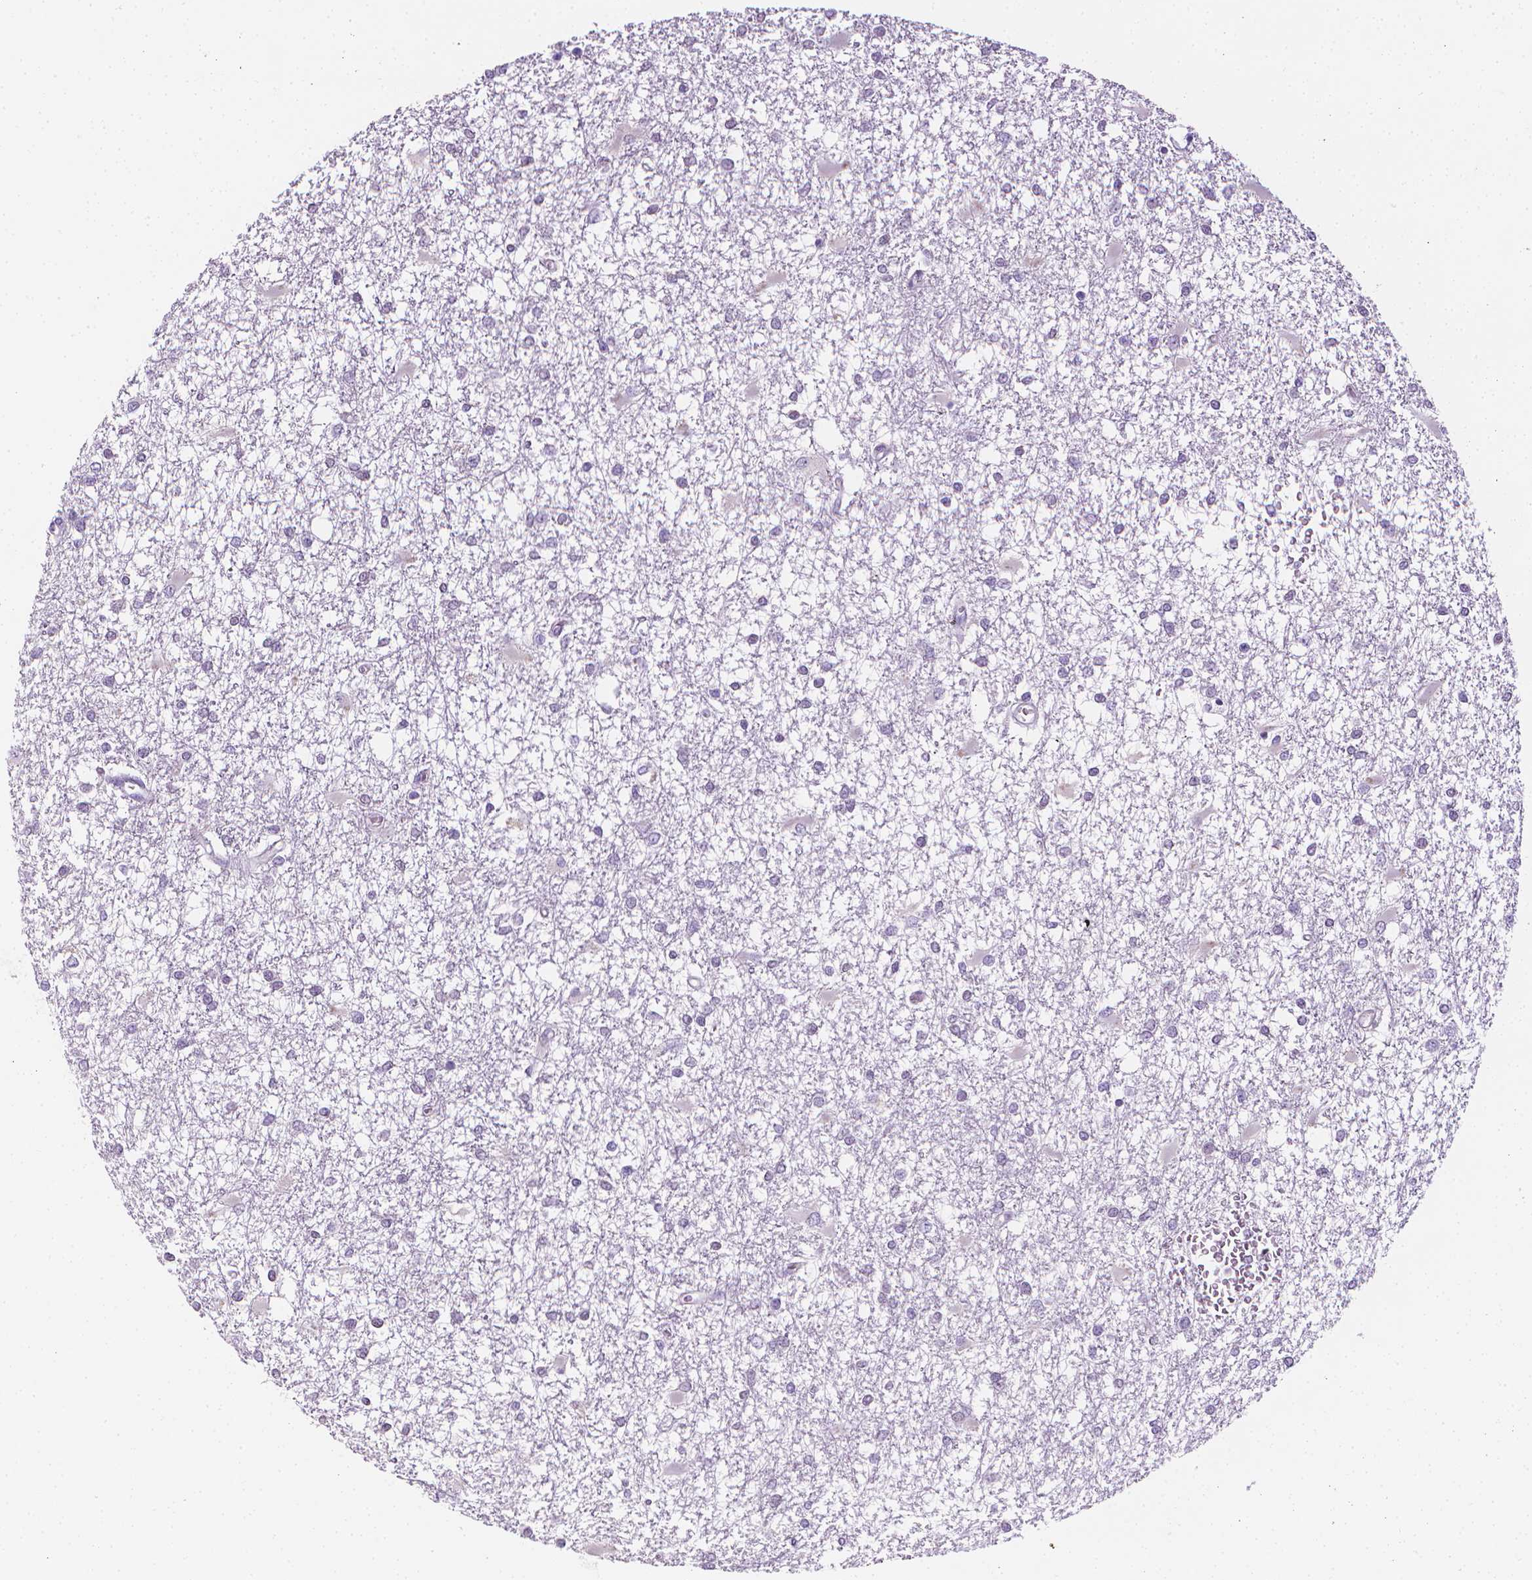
{"staining": {"intensity": "negative", "quantity": "none", "location": "none"}, "tissue": "glioma", "cell_type": "Tumor cells", "image_type": "cancer", "snomed": [{"axis": "morphology", "description": "Glioma, malignant, High grade"}, {"axis": "topography", "description": "Cerebral cortex"}], "caption": "Tumor cells show no significant positivity in malignant glioma (high-grade).", "gene": "DCAF8L1", "patient": {"sex": "male", "age": 79}}